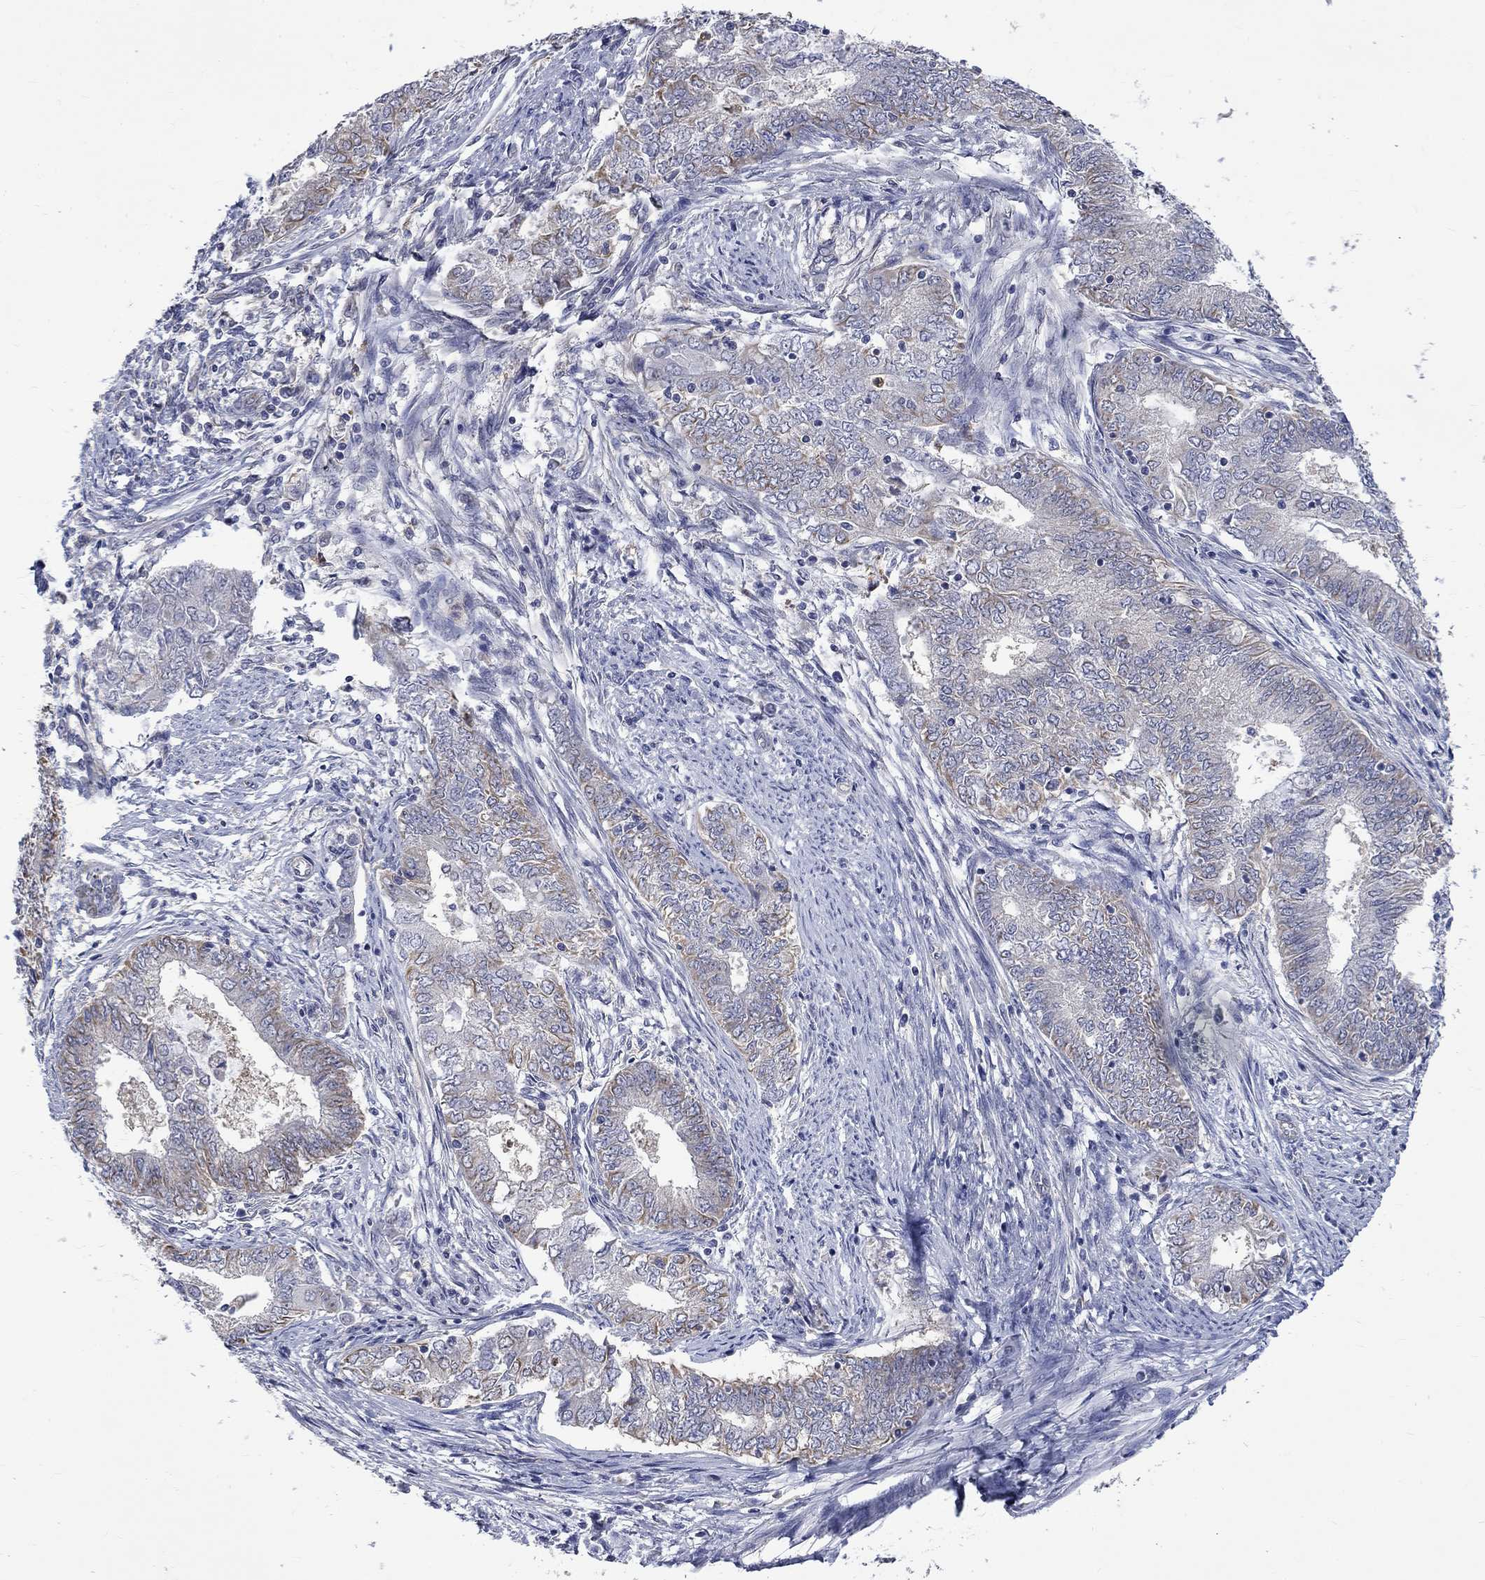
{"staining": {"intensity": "weak", "quantity": "25%-75%", "location": "cytoplasmic/membranous"}, "tissue": "endometrial cancer", "cell_type": "Tumor cells", "image_type": "cancer", "snomed": [{"axis": "morphology", "description": "Adenocarcinoma, NOS"}, {"axis": "topography", "description": "Endometrium"}], "caption": "Tumor cells show weak cytoplasmic/membranous staining in approximately 25%-75% of cells in endometrial cancer (adenocarcinoma).", "gene": "CAMKK2", "patient": {"sex": "female", "age": 62}}